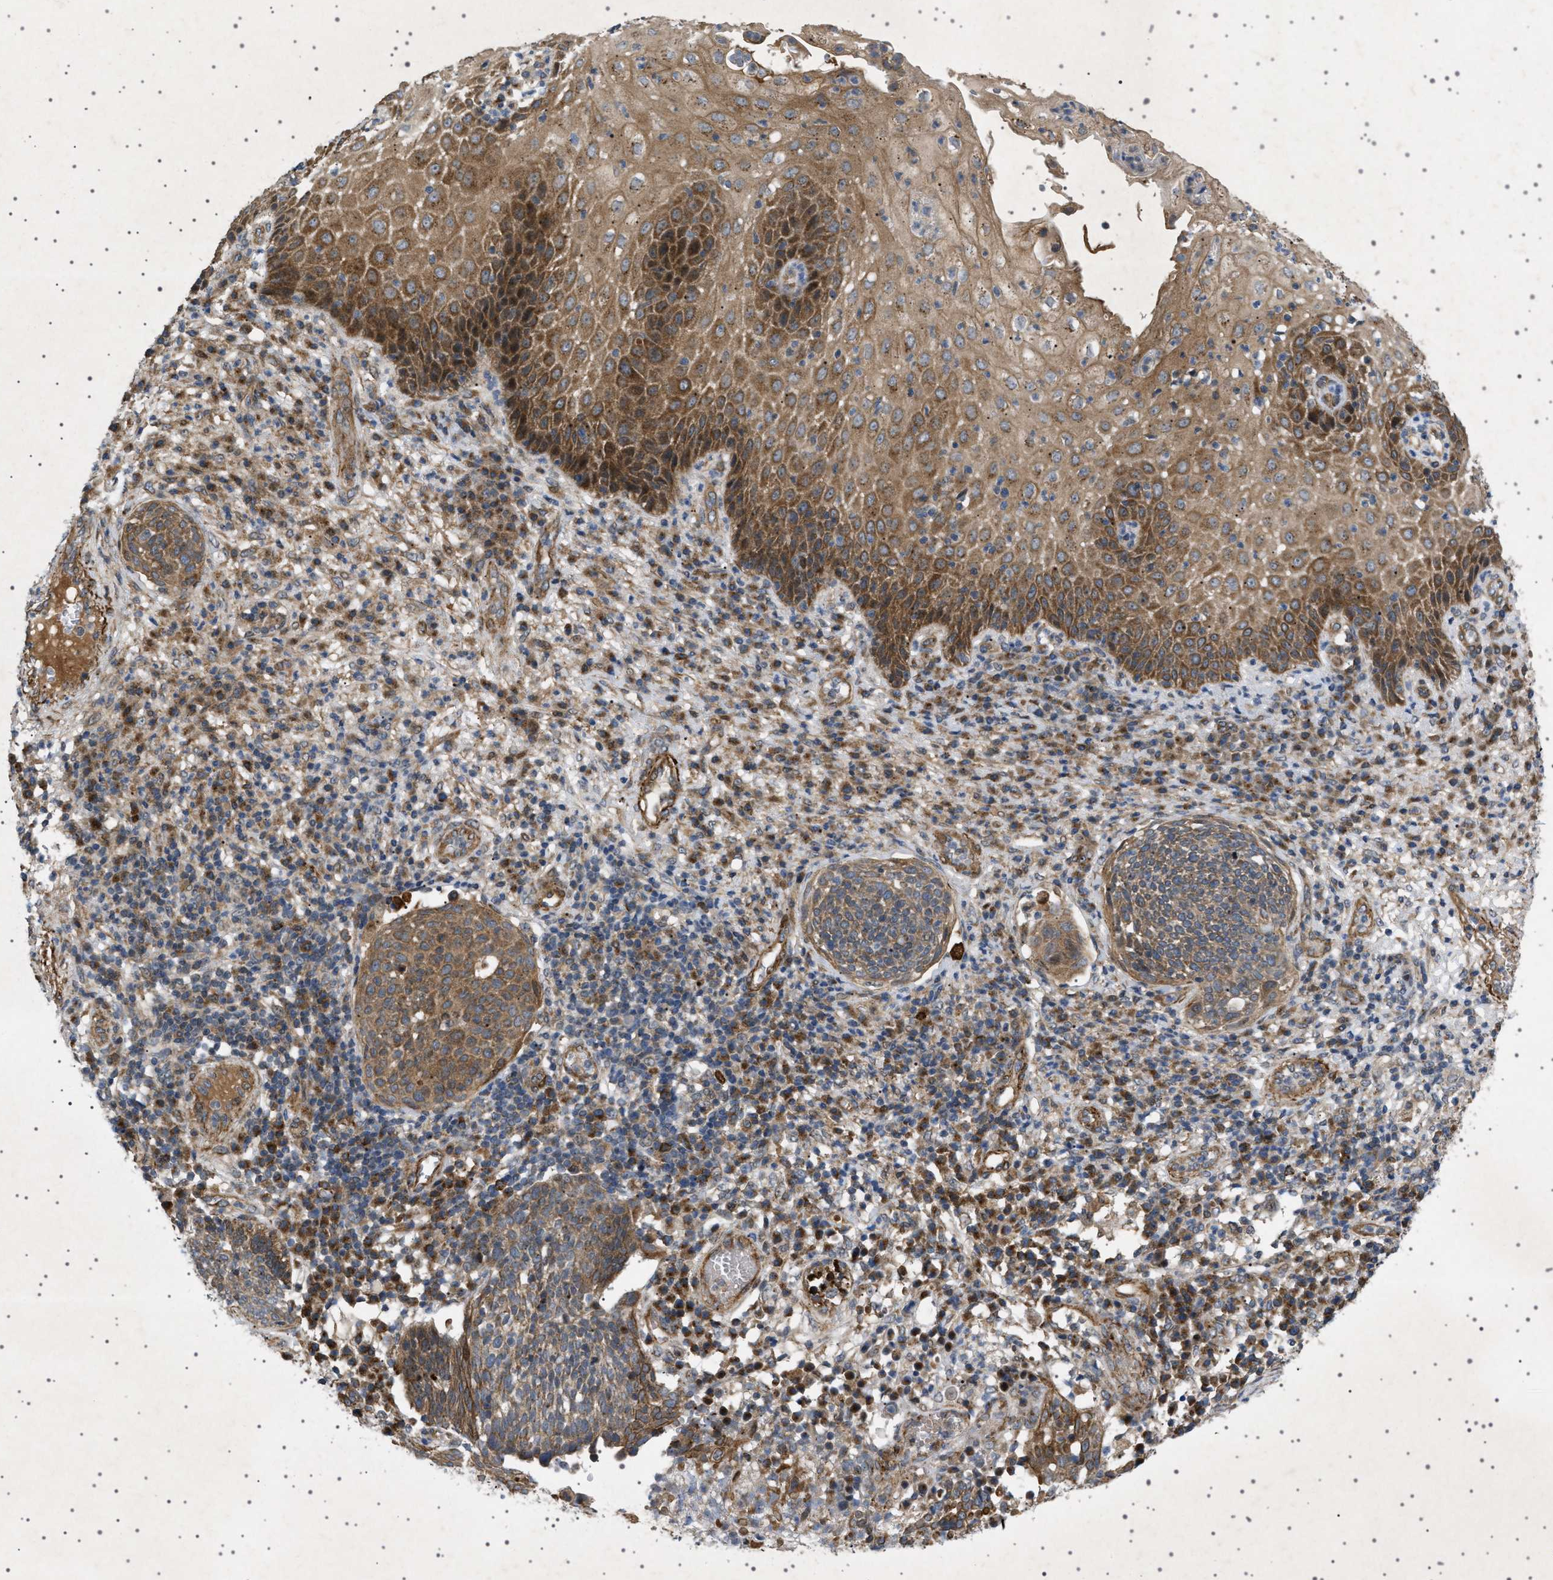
{"staining": {"intensity": "moderate", "quantity": ">75%", "location": "cytoplasmic/membranous"}, "tissue": "cervical cancer", "cell_type": "Tumor cells", "image_type": "cancer", "snomed": [{"axis": "morphology", "description": "Squamous cell carcinoma, NOS"}, {"axis": "topography", "description": "Cervix"}], "caption": "Approximately >75% of tumor cells in human squamous cell carcinoma (cervical) demonstrate moderate cytoplasmic/membranous protein expression as visualized by brown immunohistochemical staining.", "gene": "CCDC186", "patient": {"sex": "female", "age": 34}}